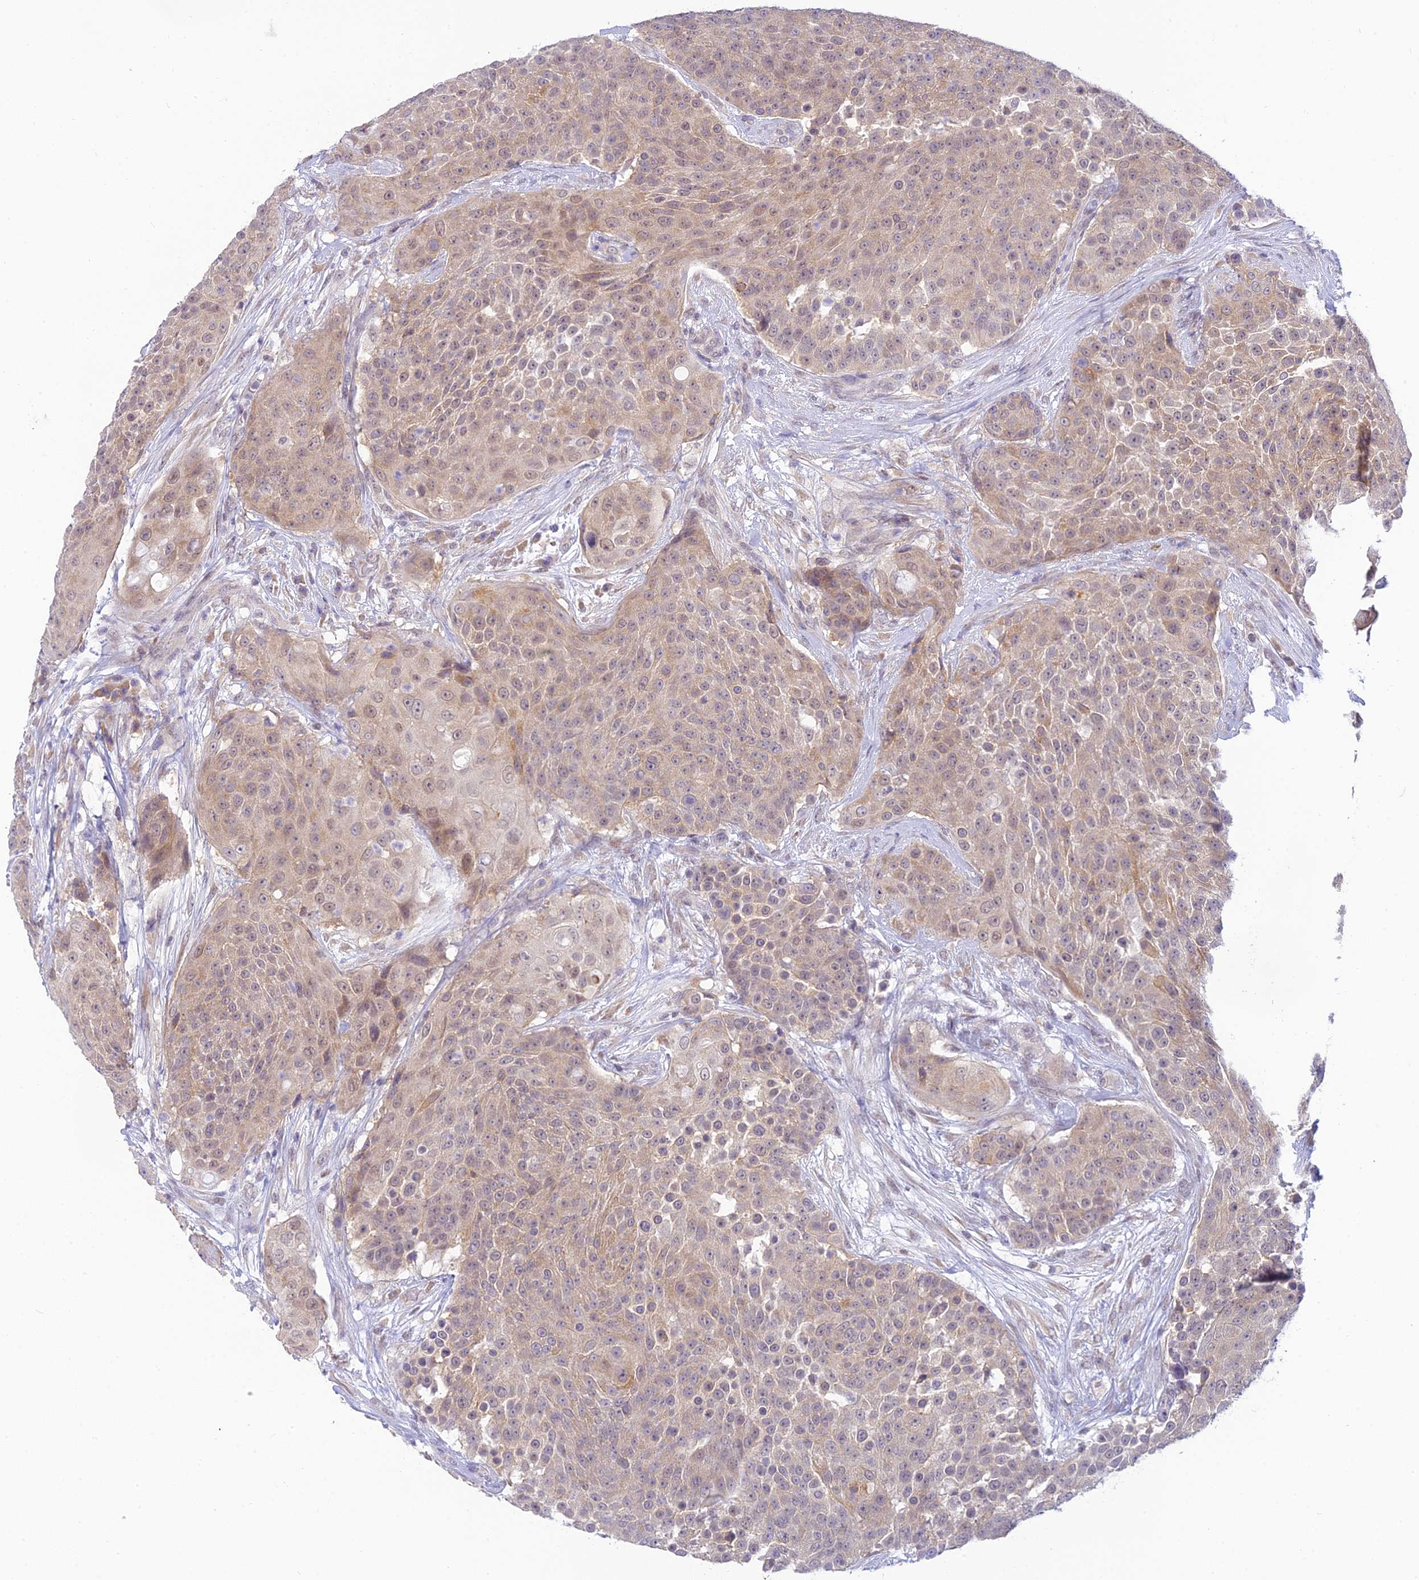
{"staining": {"intensity": "weak", "quantity": "25%-75%", "location": "cytoplasmic/membranous"}, "tissue": "urothelial cancer", "cell_type": "Tumor cells", "image_type": "cancer", "snomed": [{"axis": "morphology", "description": "Urothelial carcinoma, High grade"}, {"axis": "topography", "description": "Urinary bladder"}], "caption": "Immunohistochemistry staining of urothelial carcinoma (high-grade), which demonstrates low levels of weak cytoplasmic/membranous expression in about 25%-75% of tumor cells indicating weak cytoplasmic/membranous protein expression. The staining was performed using DAB (3,3'-diaminobenzidine) (brown) for protein detection and nuclei were counterstained in hematoxylin (blue).", "gene": "SKIC8", "patient": {"sex": "female", "age": 63}}